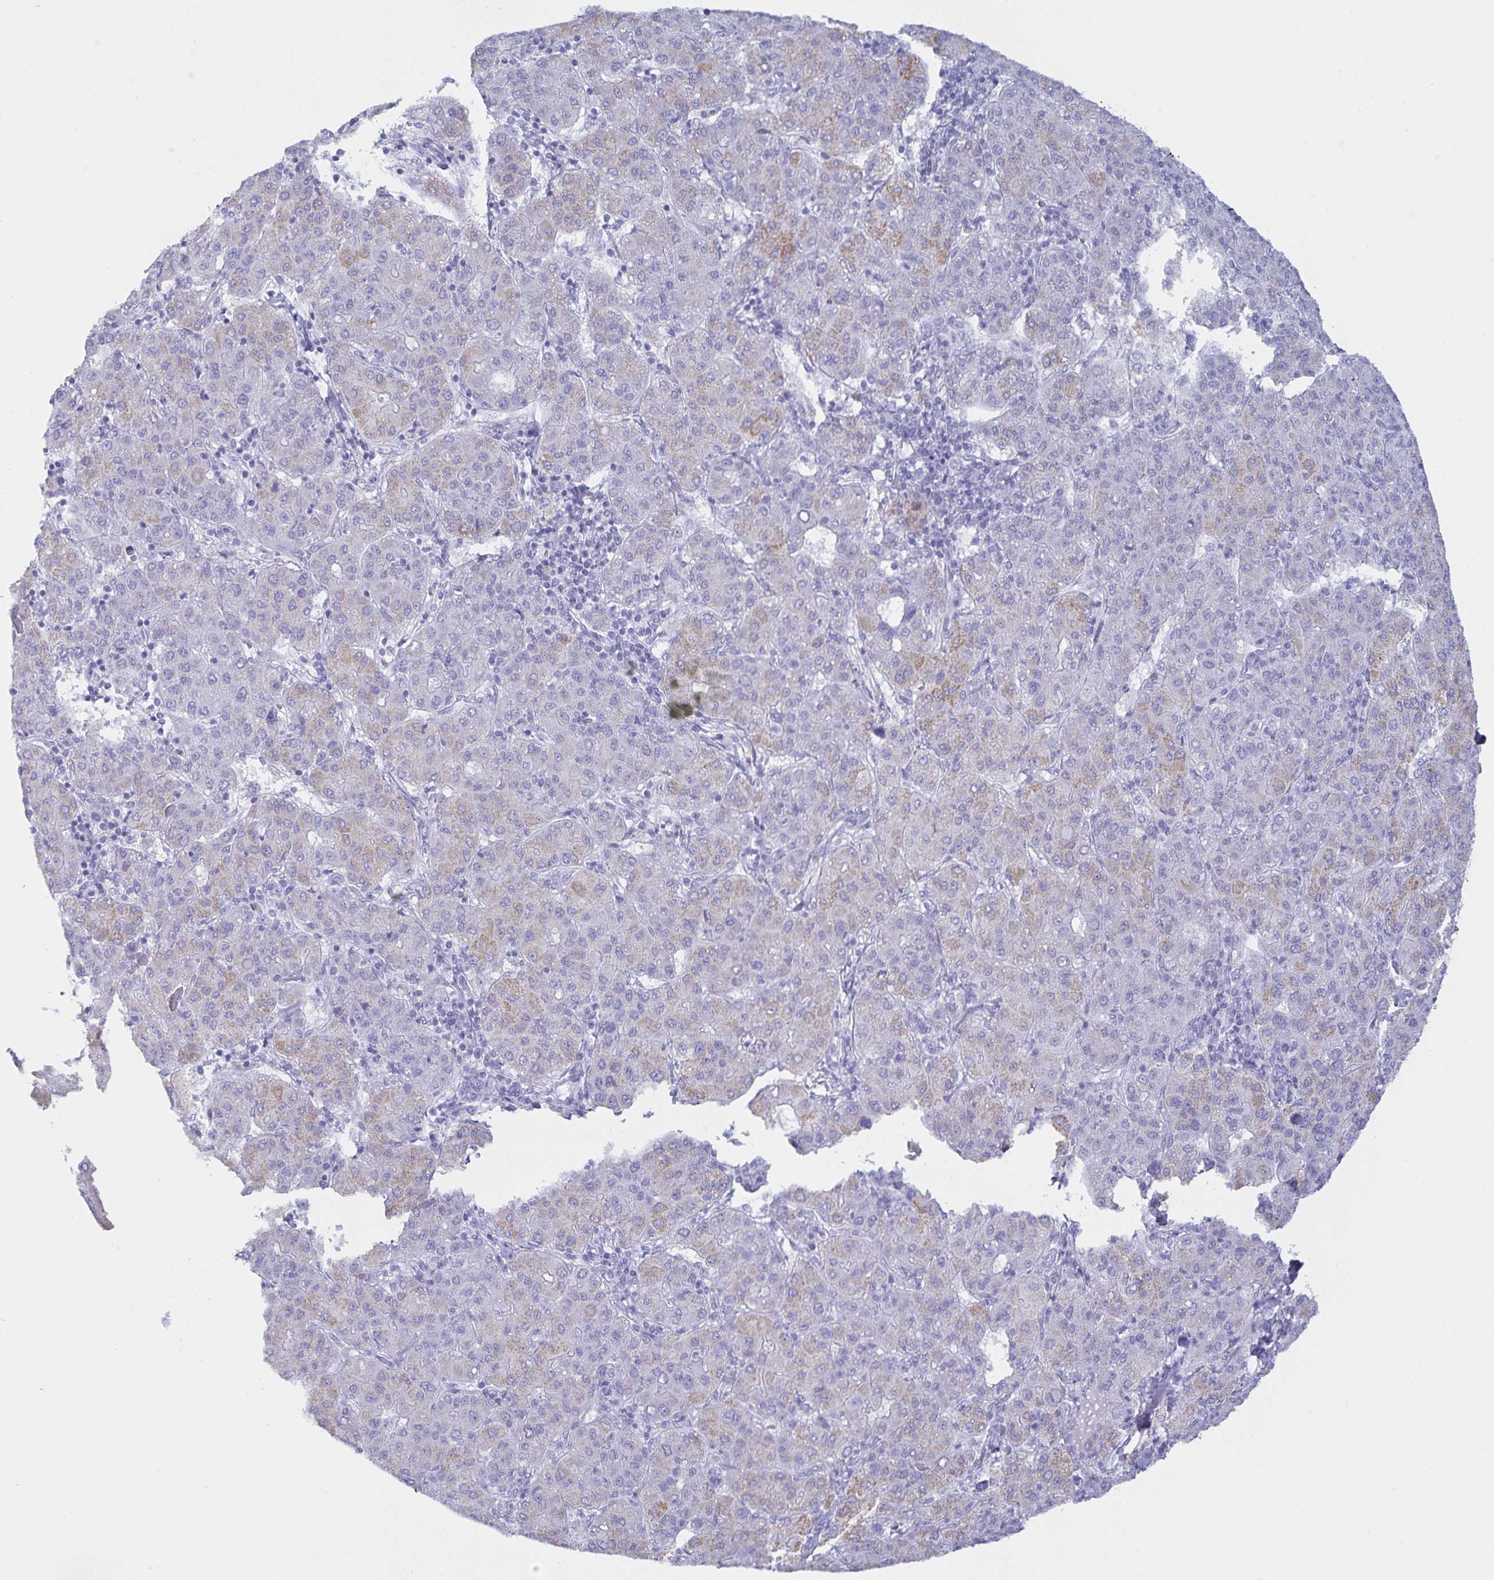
{"staining": {"intensity": "weak", "quantity": "<25%", "location": "cytoplasmic/membranous"}, "tissue": "liver cancer", "cell_type": "Tumor cells", "image_type": "cancer", "snomed": [{"axis": "morphology", "description": "Carcinoma, Hepatocellular, NOS"}, {"axis": "topography", "description": "Liver"}], "caption": "DAB immunohistochemical staining of hepatocellular carcinoma (liver) displays no significant expression in tumor cells. The staining is performed using DAB brown chromogen with nuclei counter-stained in using hematoxylin.", "gene": "MON2", "patient": {"sex": "male", "age": 65}}